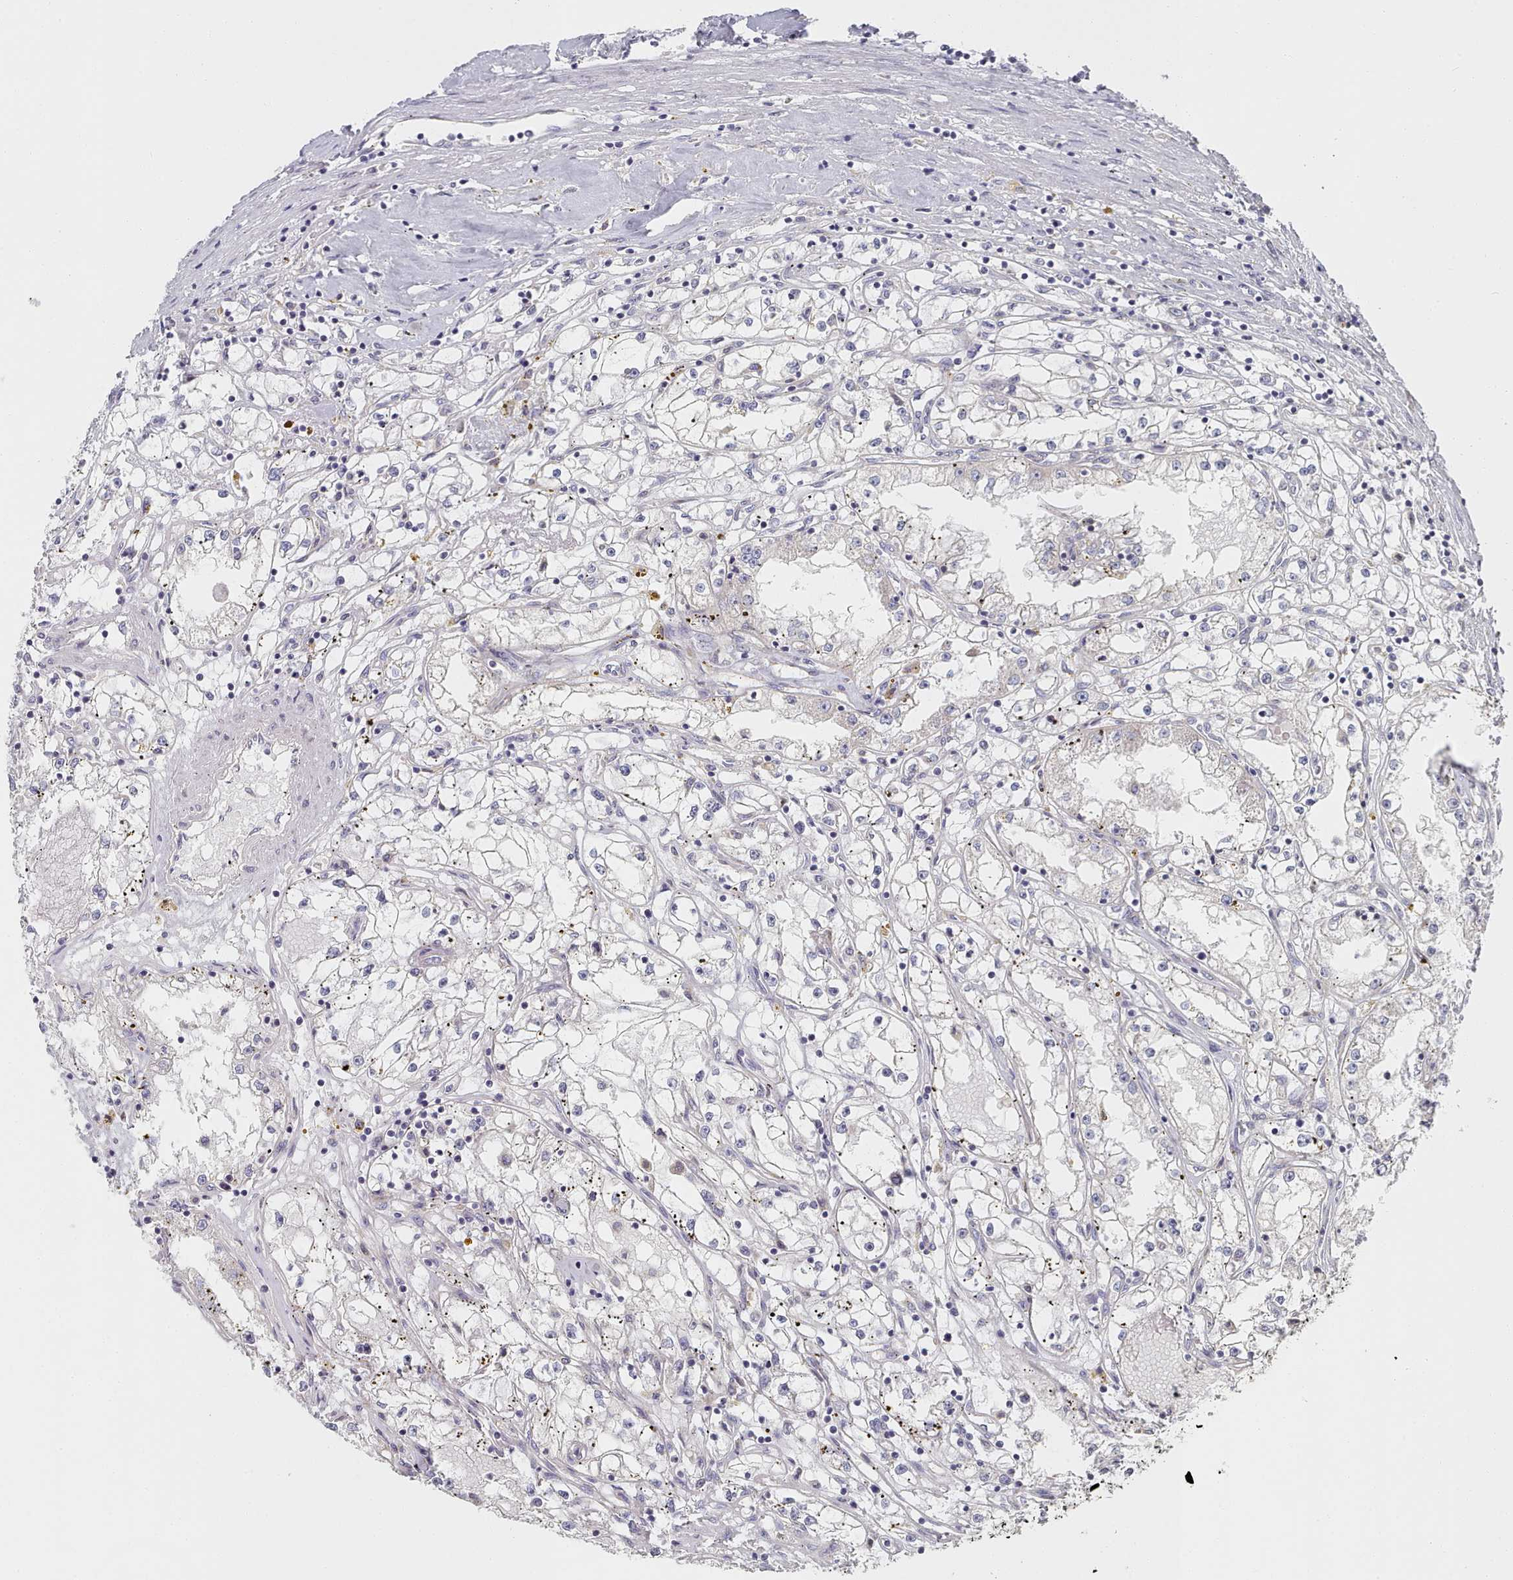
{"staining": {"intensity": "negative", "quantity": "none", "location": "none"}, "tissue": "renal cancer", "cell_type": "Tumor cells", "image_type": "cancer", "snomed": [{"axis": "morphology", "description": "Adenocarcinoma, NOS"}, {"axis": "topography", "description": "Kidney"}], "caption": "High power microscopy photomicrograph of an IHC histopathology image of renal adenocarcinoma, revealing no significant expression in tumor cells.", "gene": "TYW1B", "patient": {"sex": "male", "age": 56}}